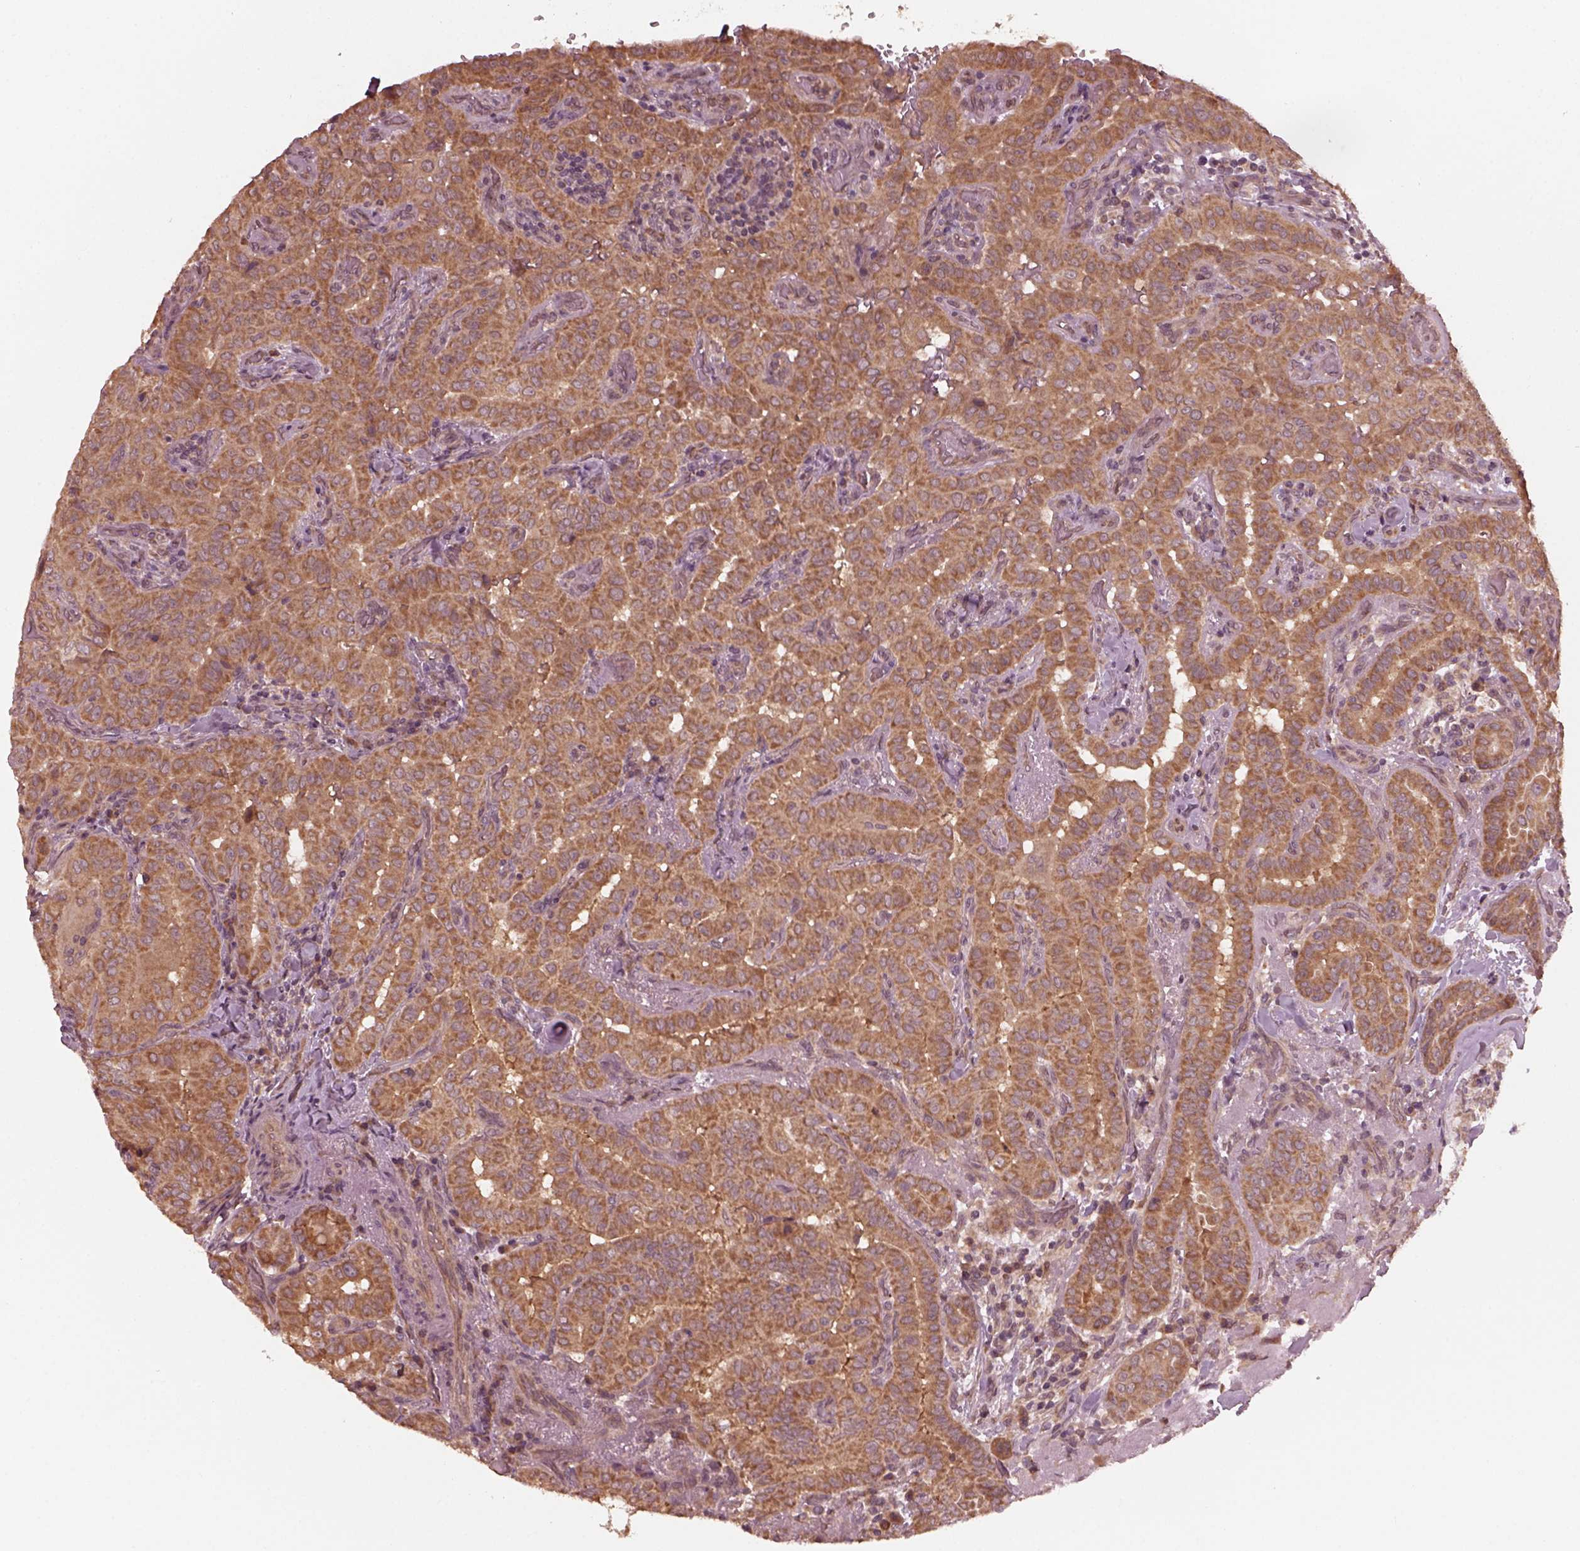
{"staining": {"intensity": "moderate", "quantity": ">75%", "location": "cytoplasmic/membranous"}, "tissue": "thyroid cancer", "cell_type": "Tumor cells", "image_type": "cancer", "snomed": [{"axis": "morphology", "description": "Papillary adenocarcinoma, NOS"}, {"axis": "morphology", "description": "Papillary adenoma metastatic"}, {"axis": "topography", "description": "Thyroid gland"}], "caption": "Brown immunohistochemical staining in papillary adenoma metastatic (thyroid) shows moderate cytoplasmic/membranous positivity in about >75% of tumor cells.", "gene": "FAF2", "patient": {"sex": "female", "age": 50}}